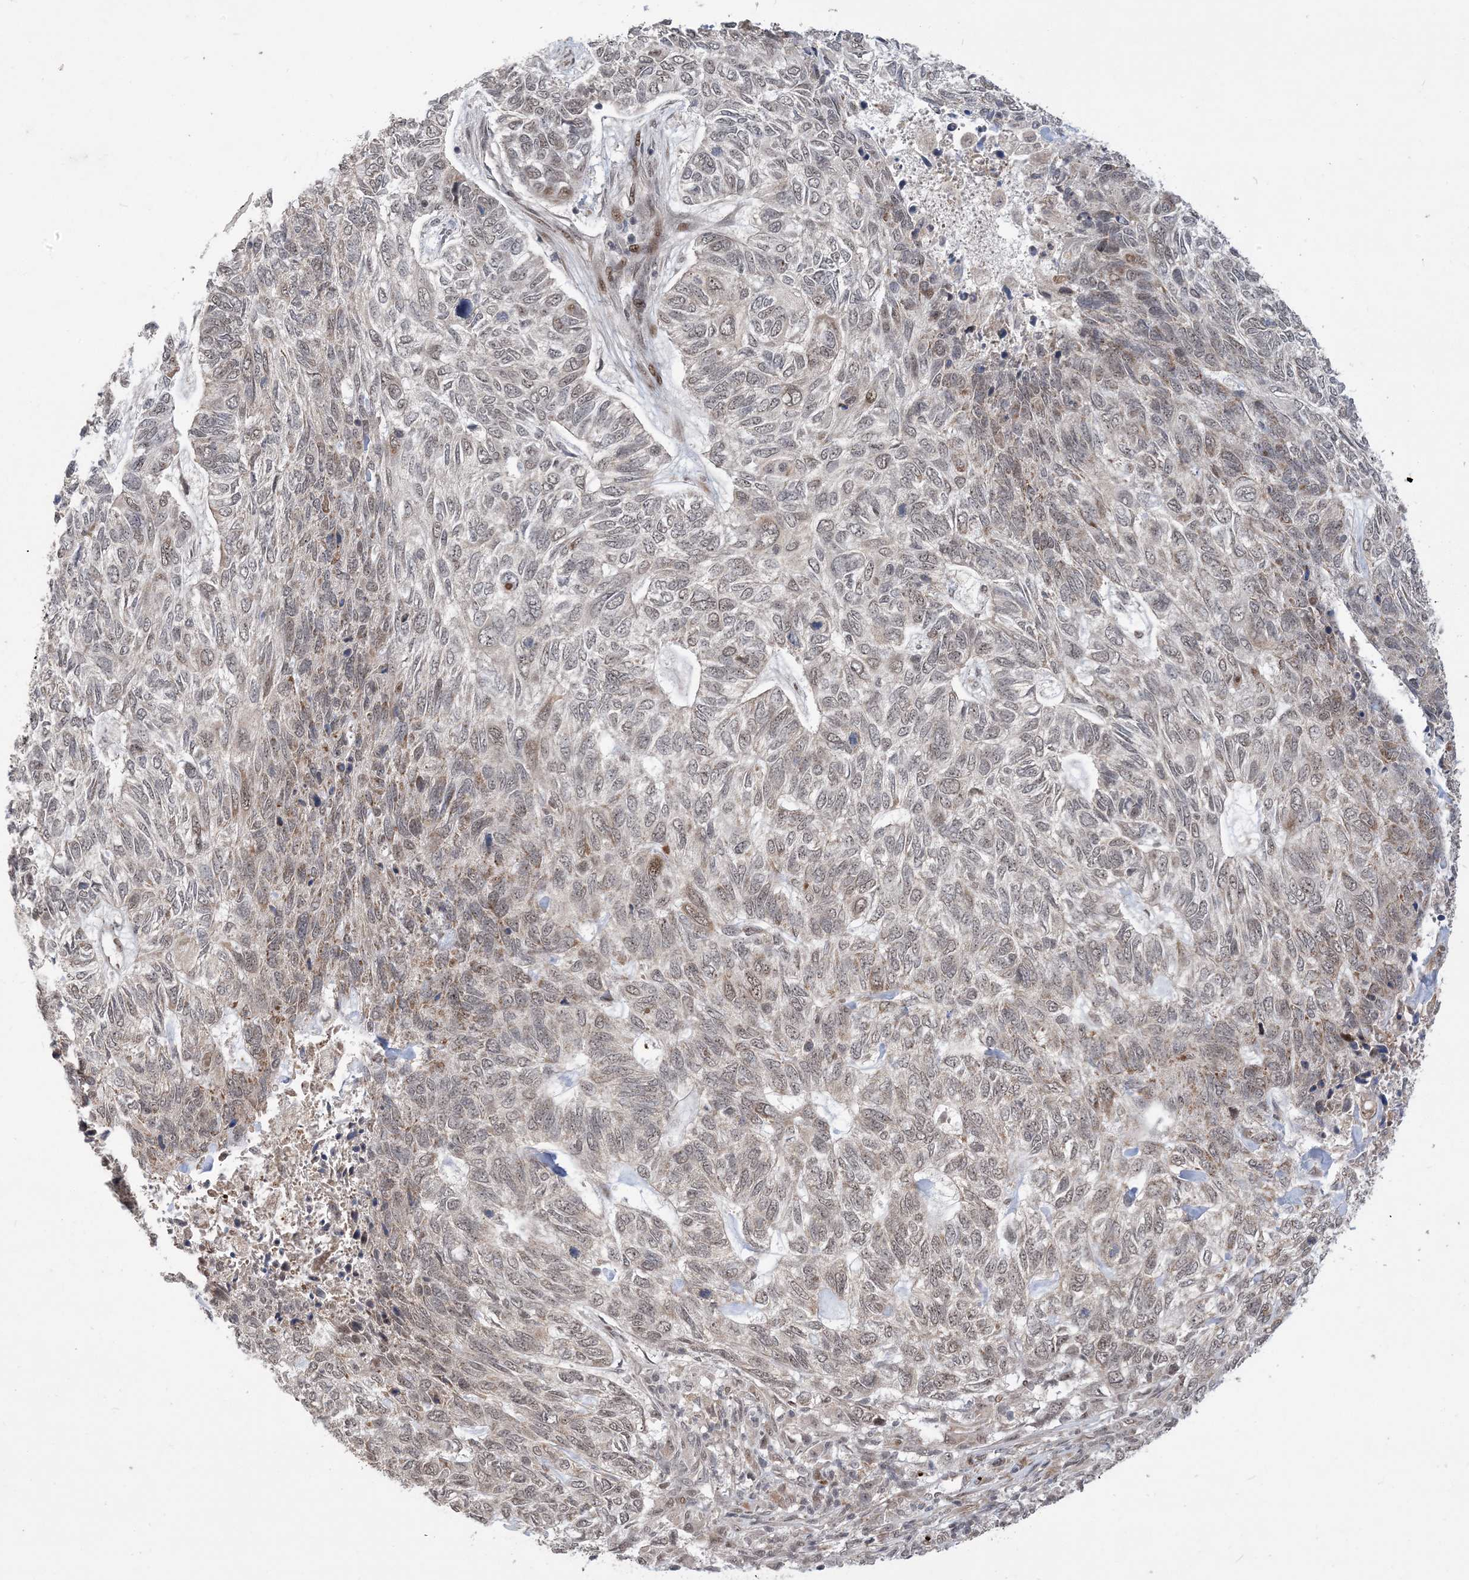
{"staining": {"intensity": "negative", "quantity": "none", "location": "none"}, "tissue": "skin cancer", "cell_type": "Tumor cells", "image_type": "cancer", "snomed": [{"axis": "morphology", "description": "Basal cell carcinoma"}, {"axis": "topography", "description": "Skin"}], "caption": "IHC image of human basal cell carcinoma (skin) stained for a protein (brown), which demonstrates no staining in tumor cells.", "gene": "FAM9B", "patient": {"sex": "female", "age": 65}}